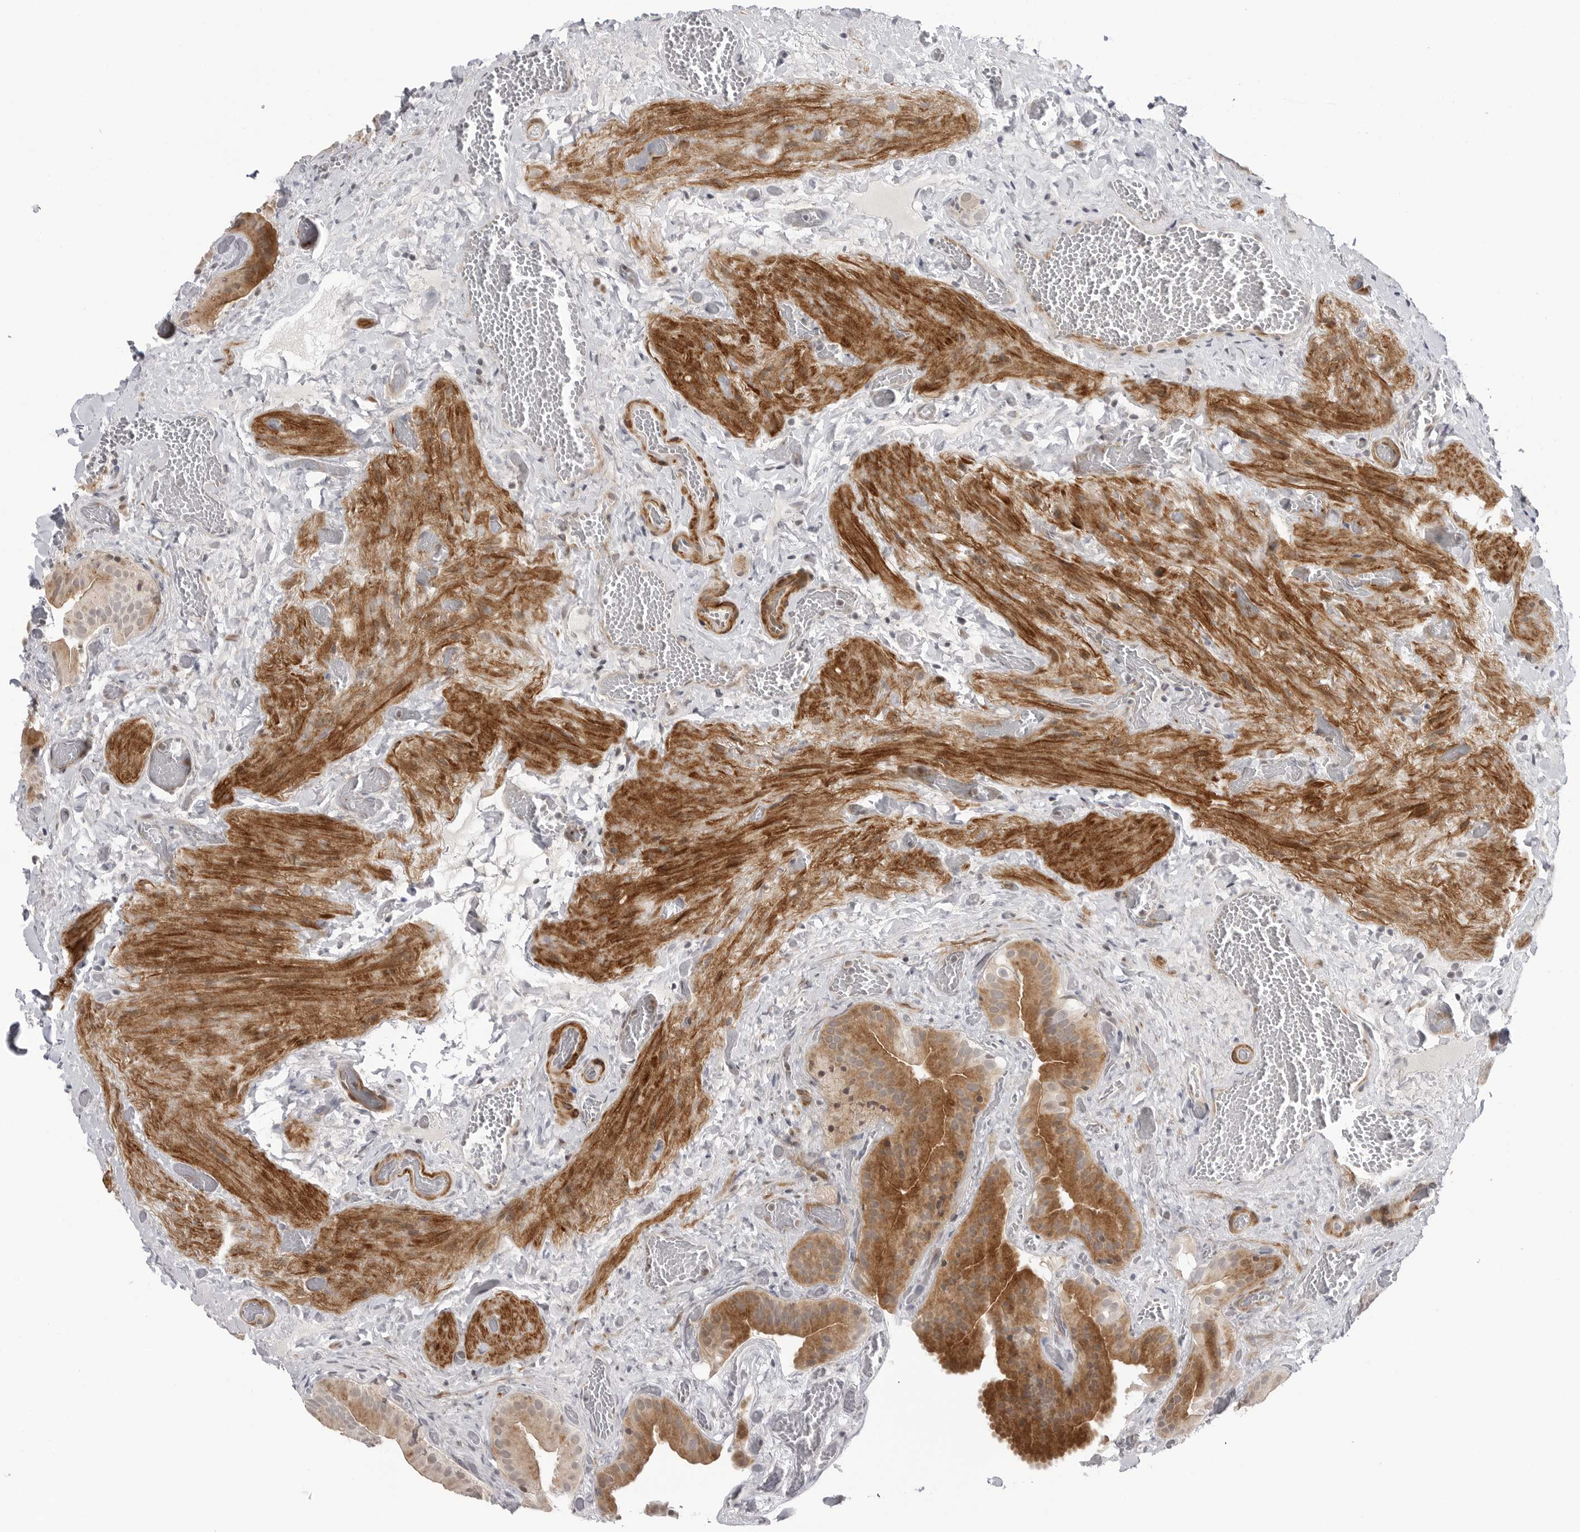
{"staining": {"intensity": "moderate", "quantity": "25%-75%", "location": "cytoplasmic/membranous"}, "tissue": "gallbladder", "cell_type": "Glandular cells", "image_type": "normal", "snomed": [{"axis": "morphology", "description": "Normal tissue, NOS"}, {"axis": "topography", "description": "Gallbladder"}], "caption": "A brown stain labels moderate cytoplasmic/membranous expression of a protein in glandular cells of benign gallbladder. (DAB (3,3'-diaminobenzidine) IHC, brown staining for protein, blue staining for nuclei).", "gene": "ADAMTS5", "patient": {"sex": "female", "age": 64}}